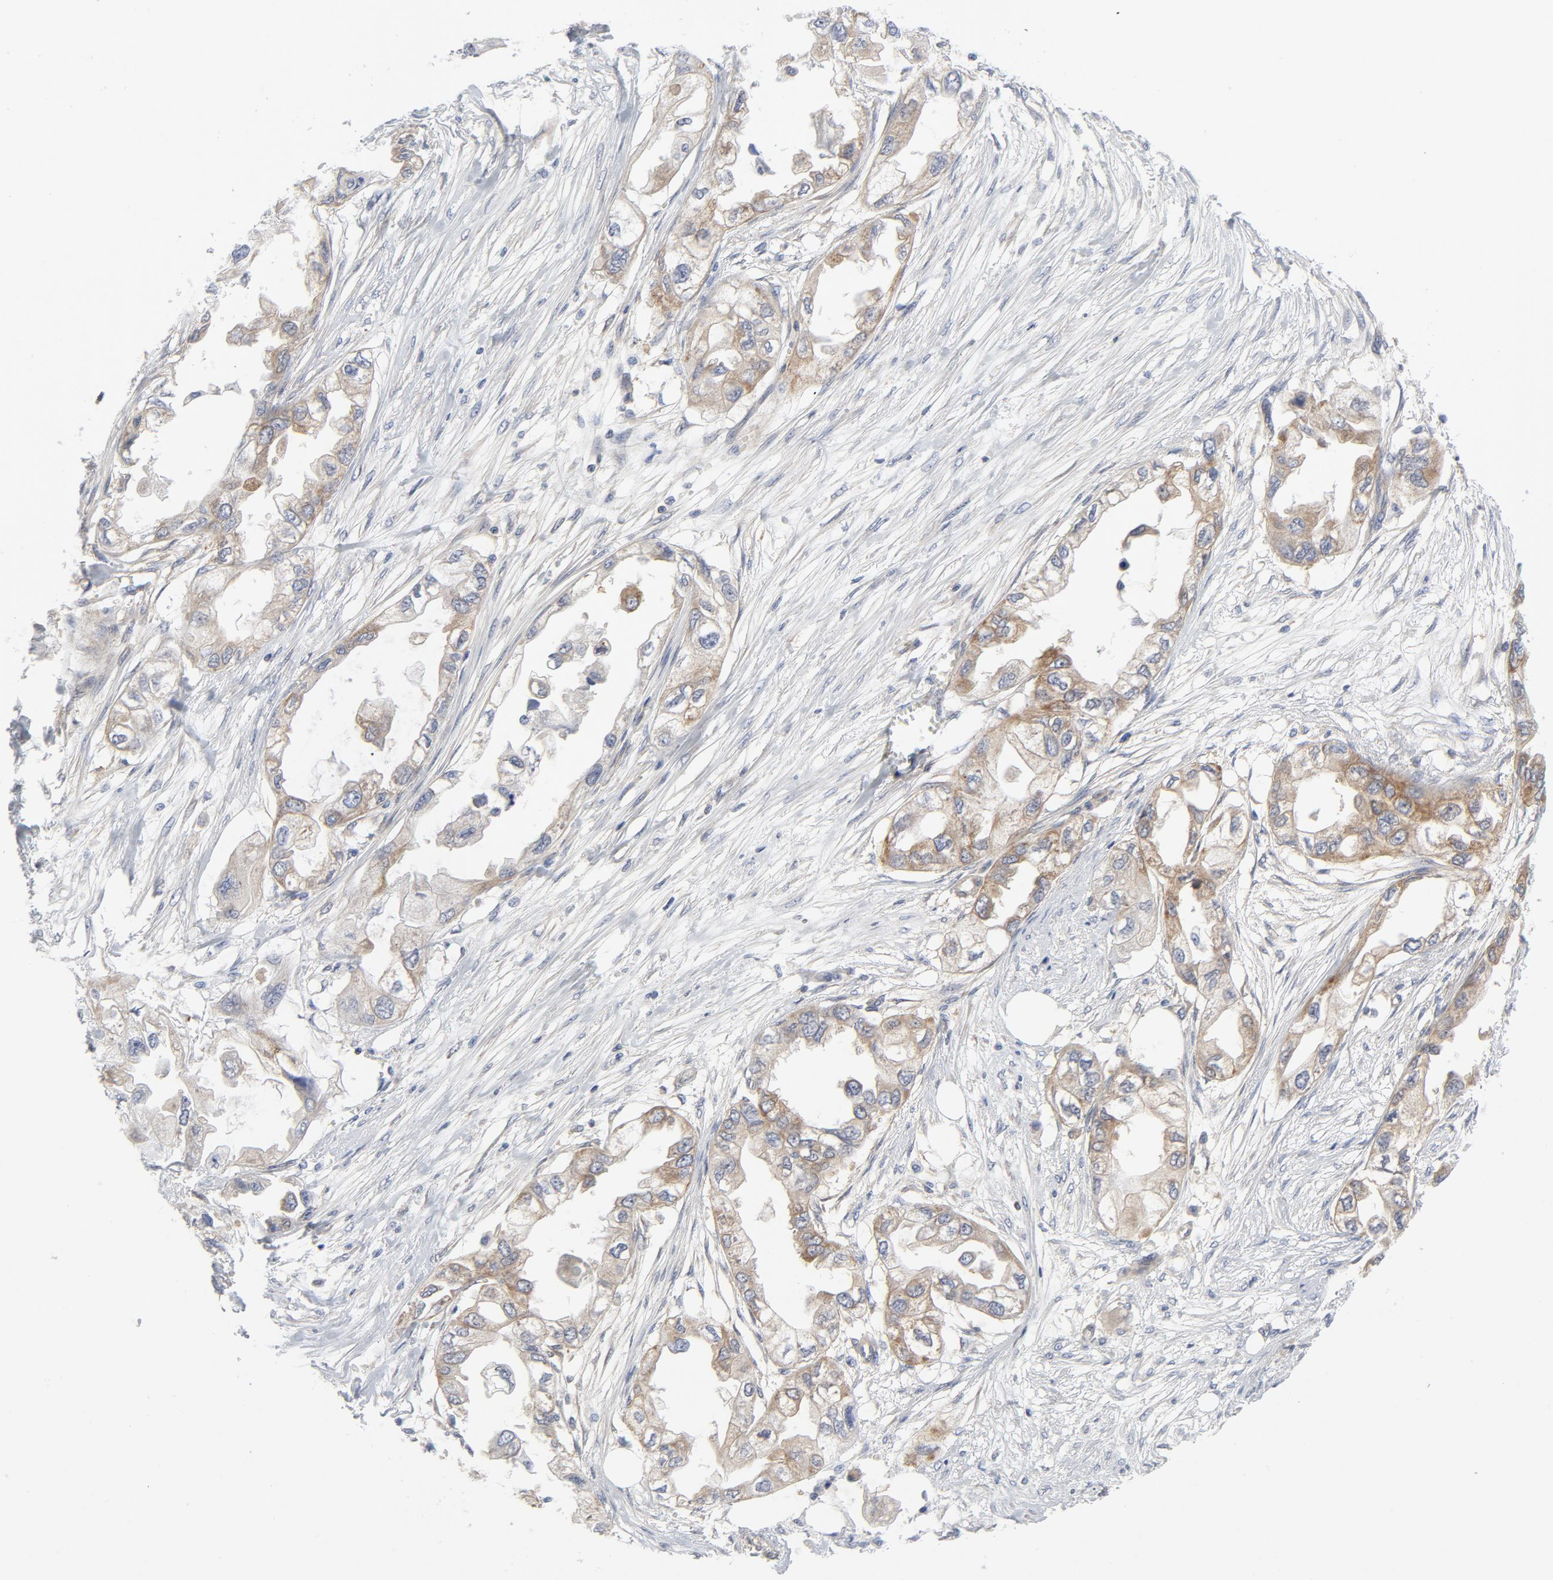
{"staining": {"intensity": "weak", "quantity": ">75%", "location": "cytoplasmic/membranous"}, "tissue": "endometrial cancer", "cell_type": "Tumor cells", "image_type": "cancer", "snomed": [{"axis": "morphology", "description": "Adenocarcinoma, NOS"}, {"axis": "topography", "description": "Endometrium"}], "caption": "Immunohistochemistry histopathology image of neoplastic tissue: endometrial cancer stained using immunohistochemistry reveals low levels of weak protein expression localized specifically in the cytoplasmic/membranous of tumor cells, appearing as a cytoplasmic/membranous brown color.", "gene": "BAD", "patient": {"sex": "female", "age": 67}}